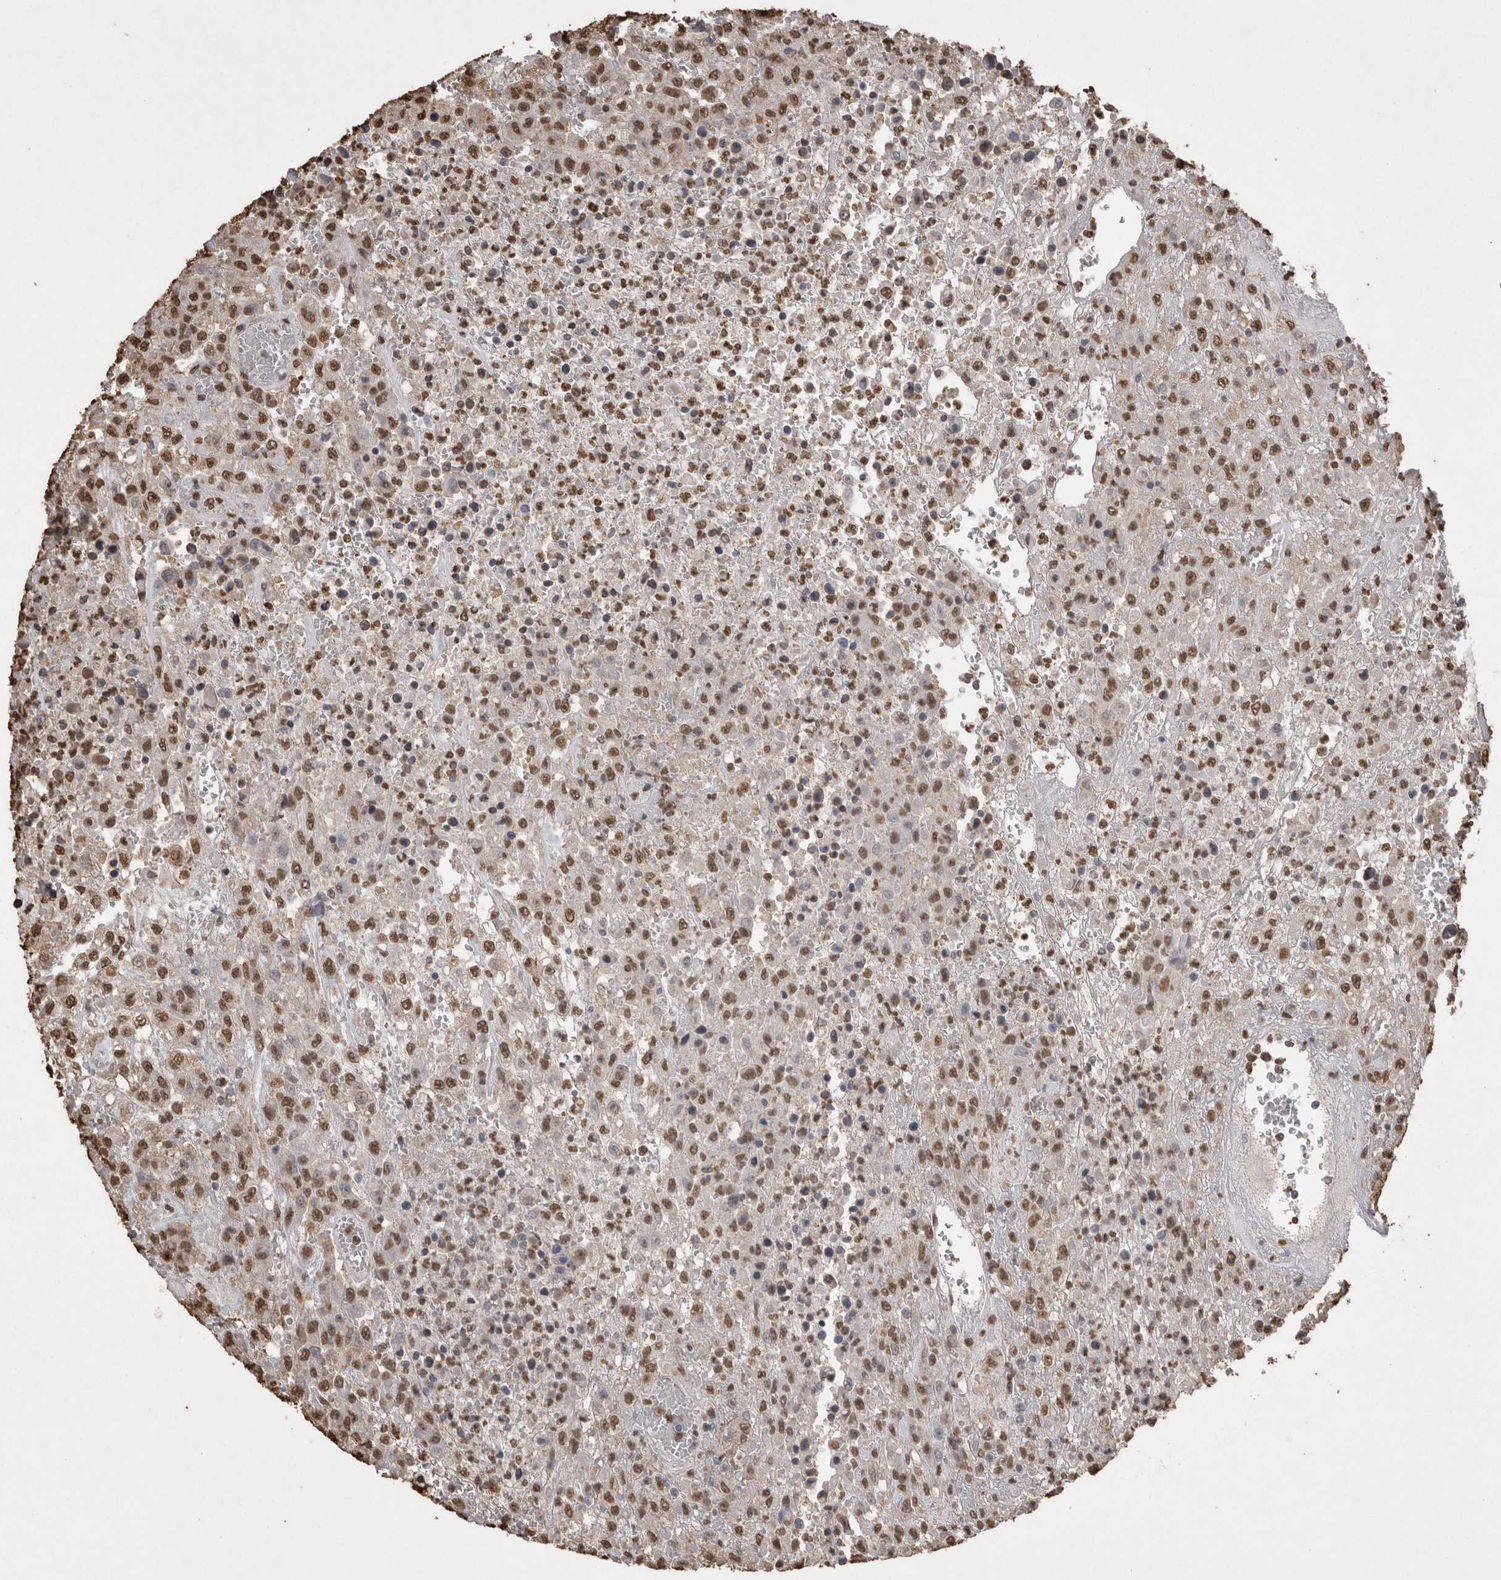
{"staining": {"intensity": "moderate", "quantity": ">75%", "location": "nuclear"}, "tissue": "urothelial cancer", "cell_type": "Tumor cells", "image_type": "cancer", "snomed": [{"axis": "morphology", "description": "Urothelial carcinoma, High grade"}, {"axis": "topography", "description": "Urinary bladder"}], "caption": "IHC micrograph of neoplastic tissue: urothelial cancer stained using IHC reveals medium levels of moderate protein expression localized specifically in the nuclear of tumor cells, appearing as a nuclear brown color.", "gene": "POU5F1", "patient": {"sex": "male", "age": 46}}